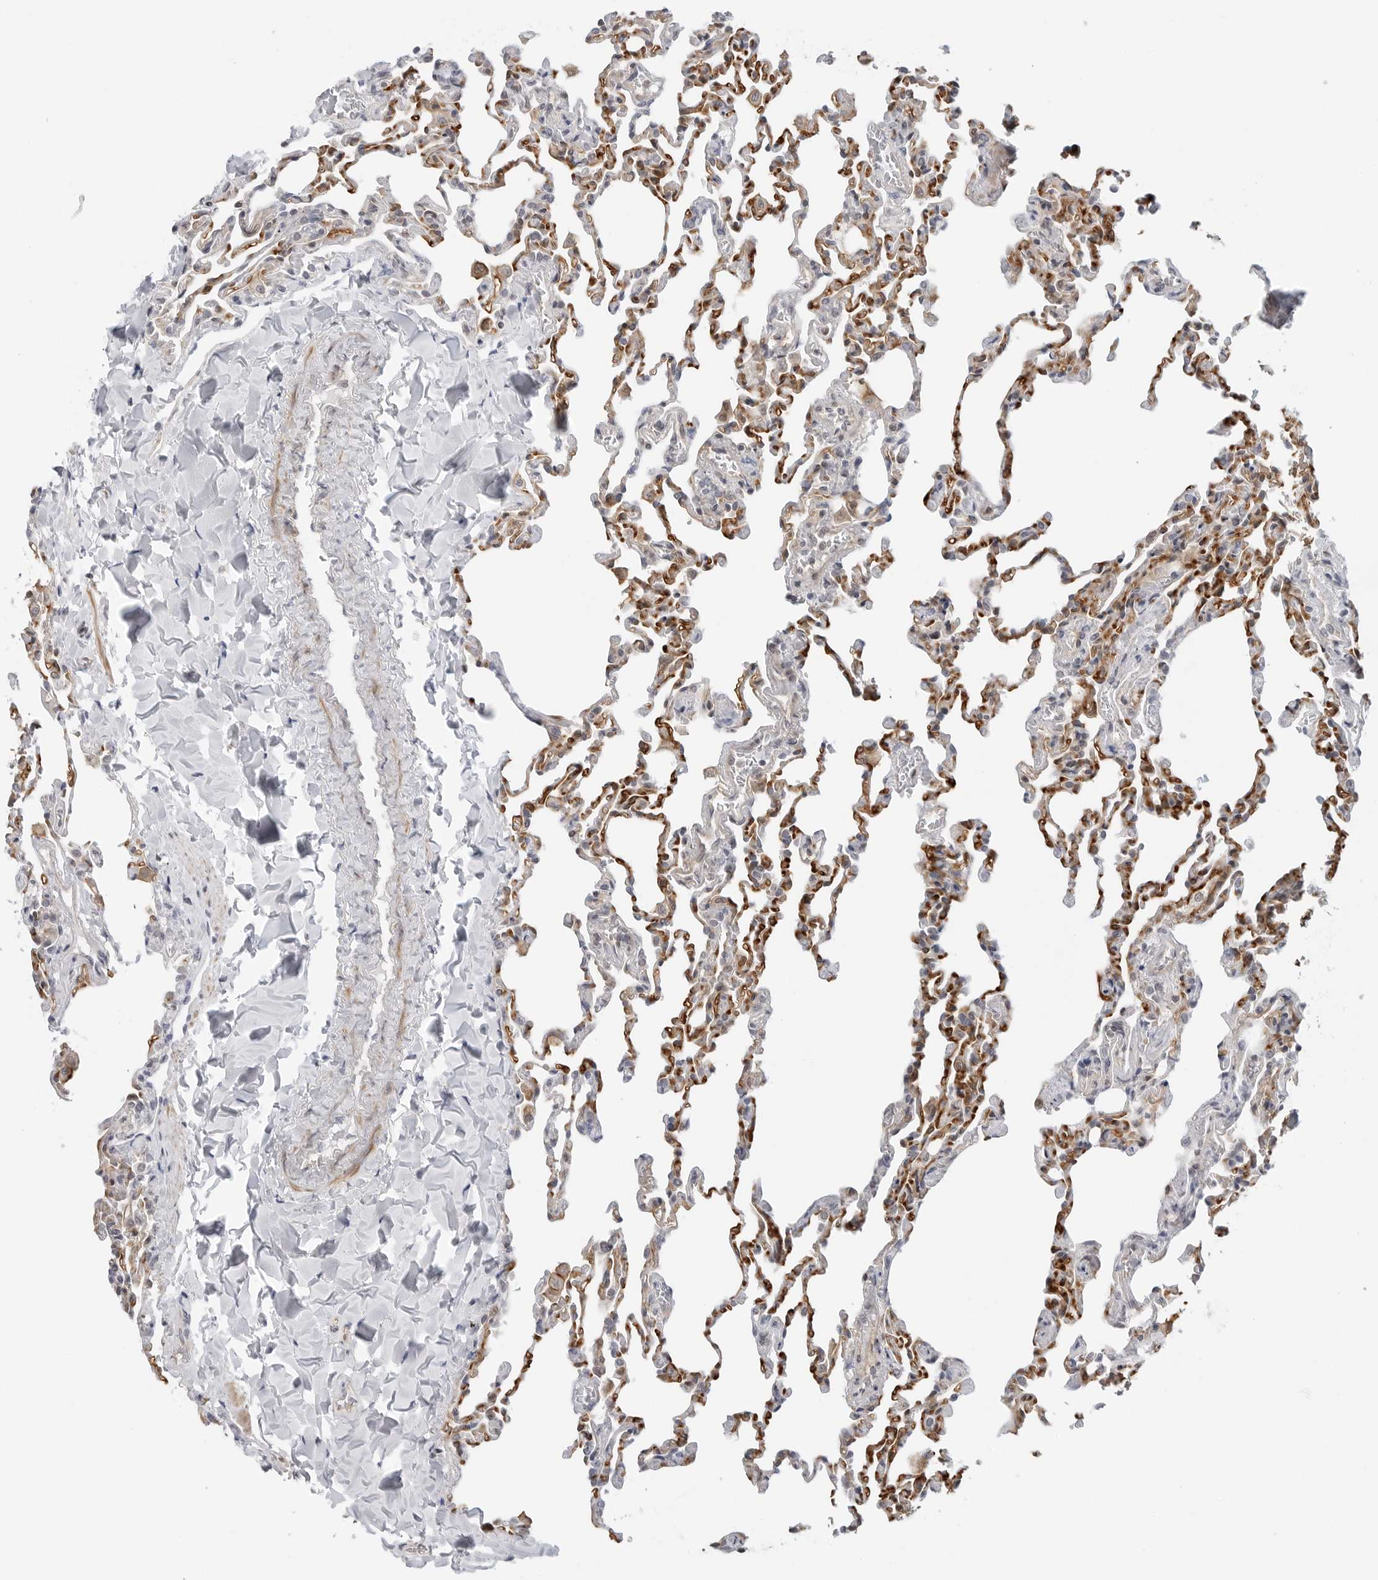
{"staining": {"intensity": "negative", "quantity": "none", "location": "none"}, "tissue": "lung", "cell_type": "Alveolar cells", "image_type": "normal", "snomed": [{"axis": "morphology", "description": "Normal tissue, NOS"}, {"axis": "topography", "description": "Lung"}], "caption": "Lung was stained to show a protein in brown. There is no significant positivity in alveolar cells. (Stains: DAB (3,3'-diaminobenzidine) IHC with hematoxylin counter stain, Microscopy: brightfield microscopy at high magnification).", "gene": "STXBP3", "patient": {"sex": "male", "age": 20}}